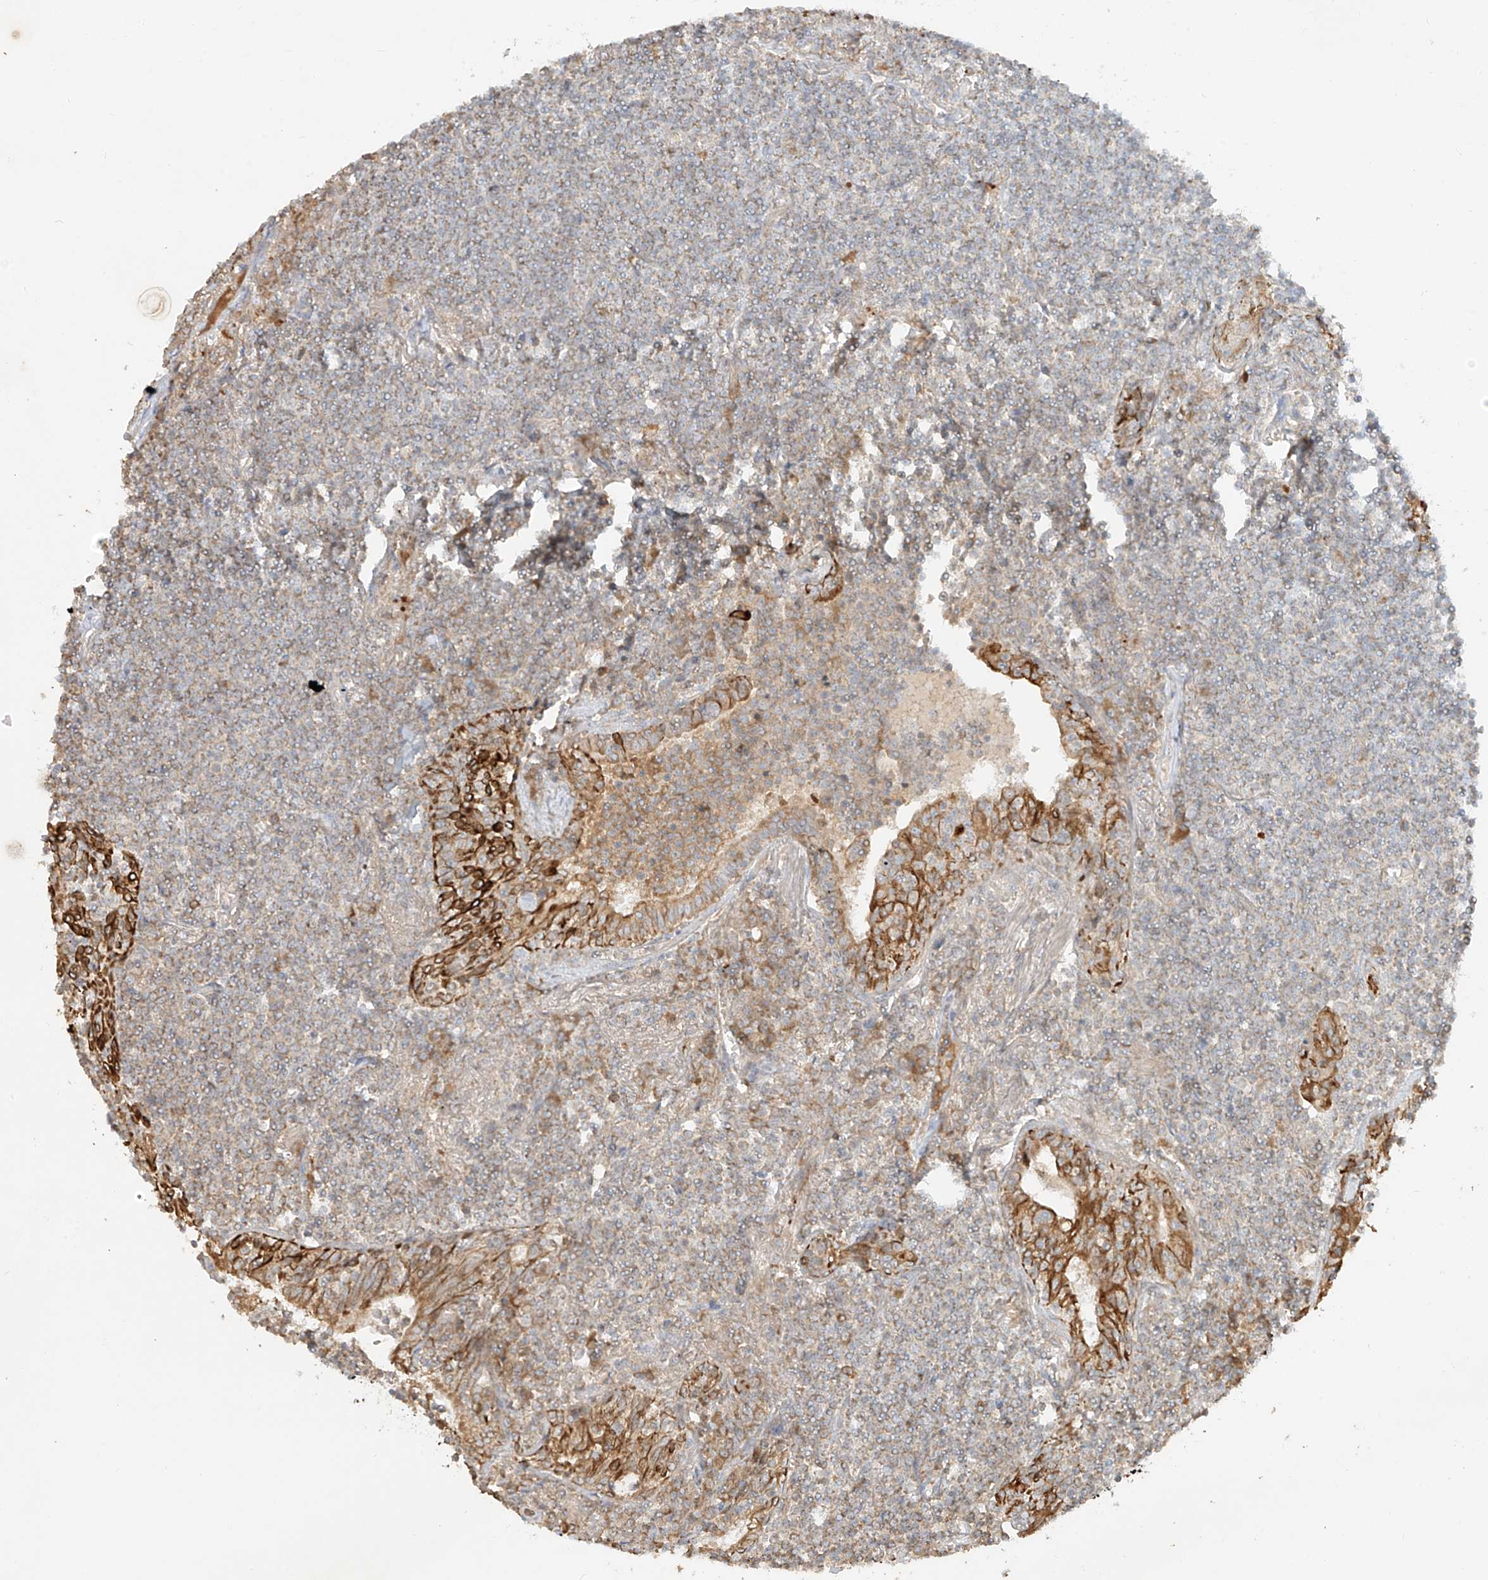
{"staining": {"intensity": "negative", "quantity": "none", "location": "none"}, "tissue": "lymphoma", "cell_type": "Tumor cells", "image_type": "cancer", "snomed": [{"axis": "morphology", "description": "Malignant lymphoma, non-Hodgkin's type, Low grade"}, {"axis": "topography", "description": "Lung"}], "caption": "A high-resolution micrograph shows IHC staining of malignant lymphoma, non-Hodgkin's type (low-grade), which demonstrates no significant staining in tumor cells.", "gene": "KPNA7", "patient": {"sex": "female", "age": 71}}